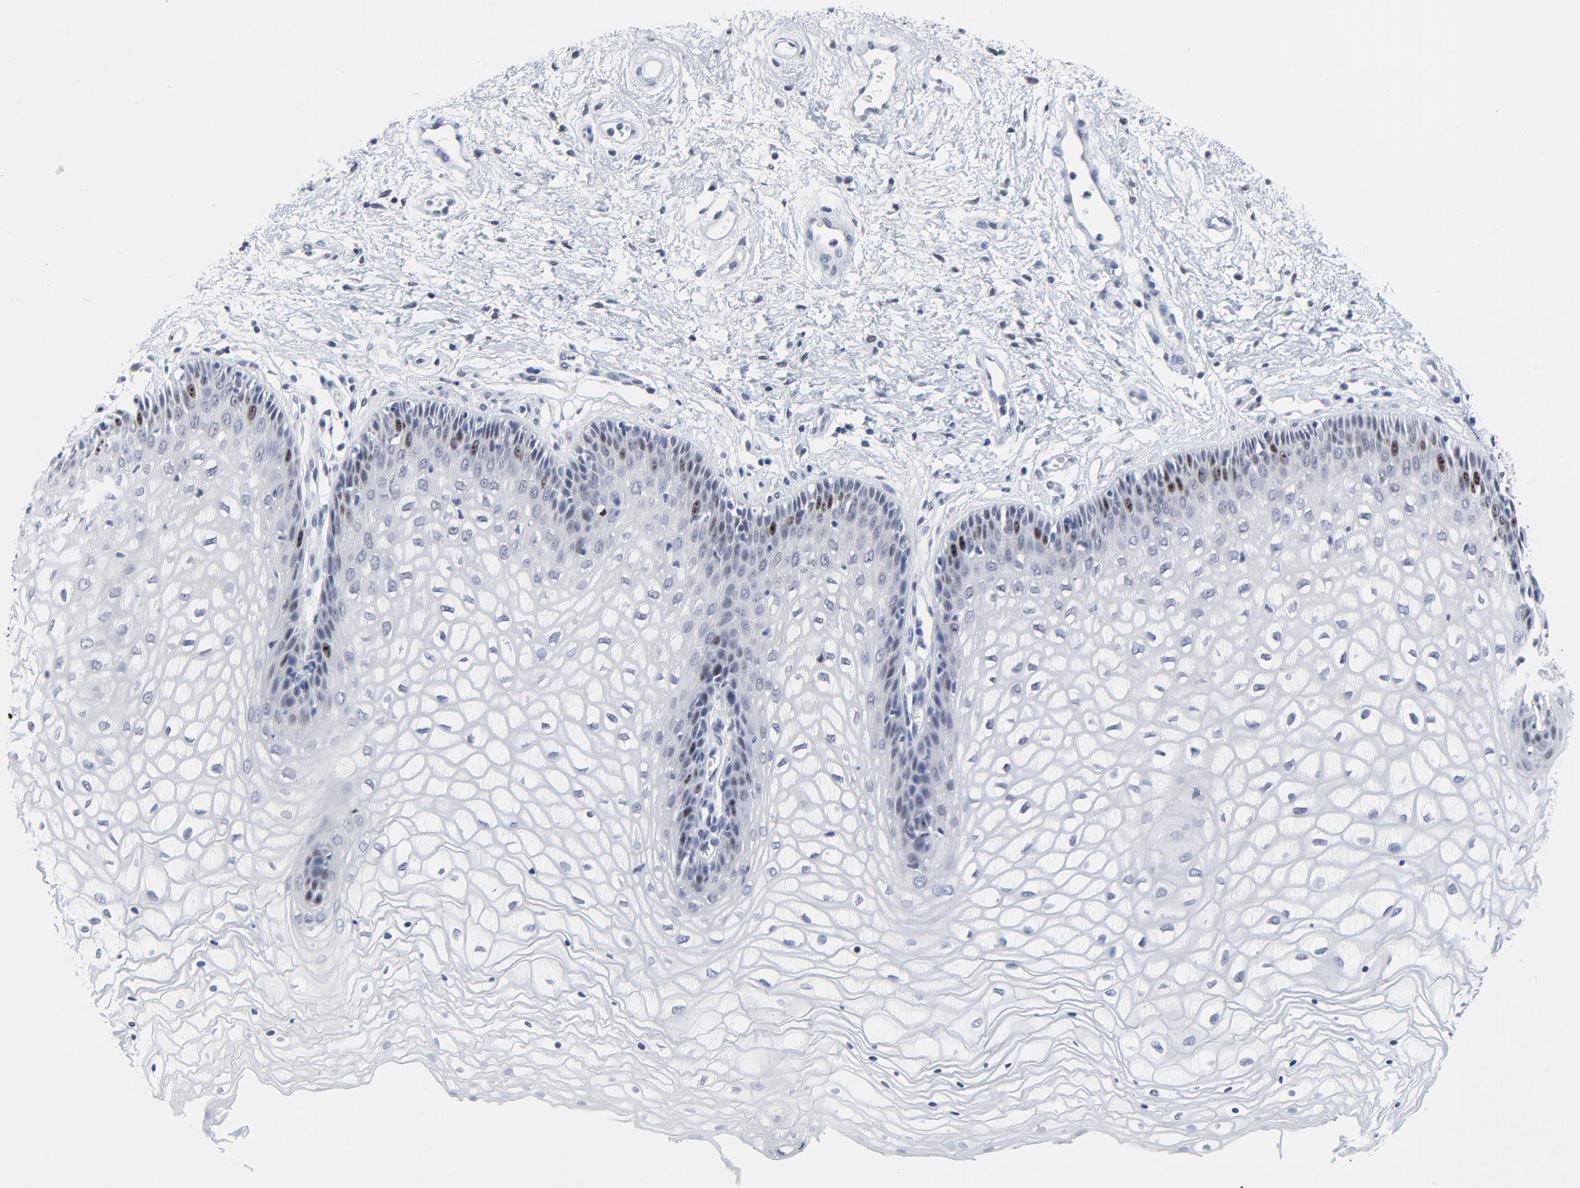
{"staining": {"intensity": "moderate", "quantity": "<25%", "location": "nuclear"}, "tissue": "vagina", "cell_type": "Squamous epithelial cells", "image_type": "normal", "snomed": [{"axis": "morphology", "description": "Normal tissue, NOS"}, {"axis": "topography", "description": "Vagina"}], "caption": "Protein expression by immunohistochemistry displays moderate nuclear staining in about <25% of squamous epithelial cells in benign vagina. The staining is performed using DAB (3,3'-diaminobenzidine) brown chromogen to label protein expression. The nuclei are counter-stained blue using hematoxylin.", "gene": "ZNF589", "patient": {"sex": "female", "age": 34}}